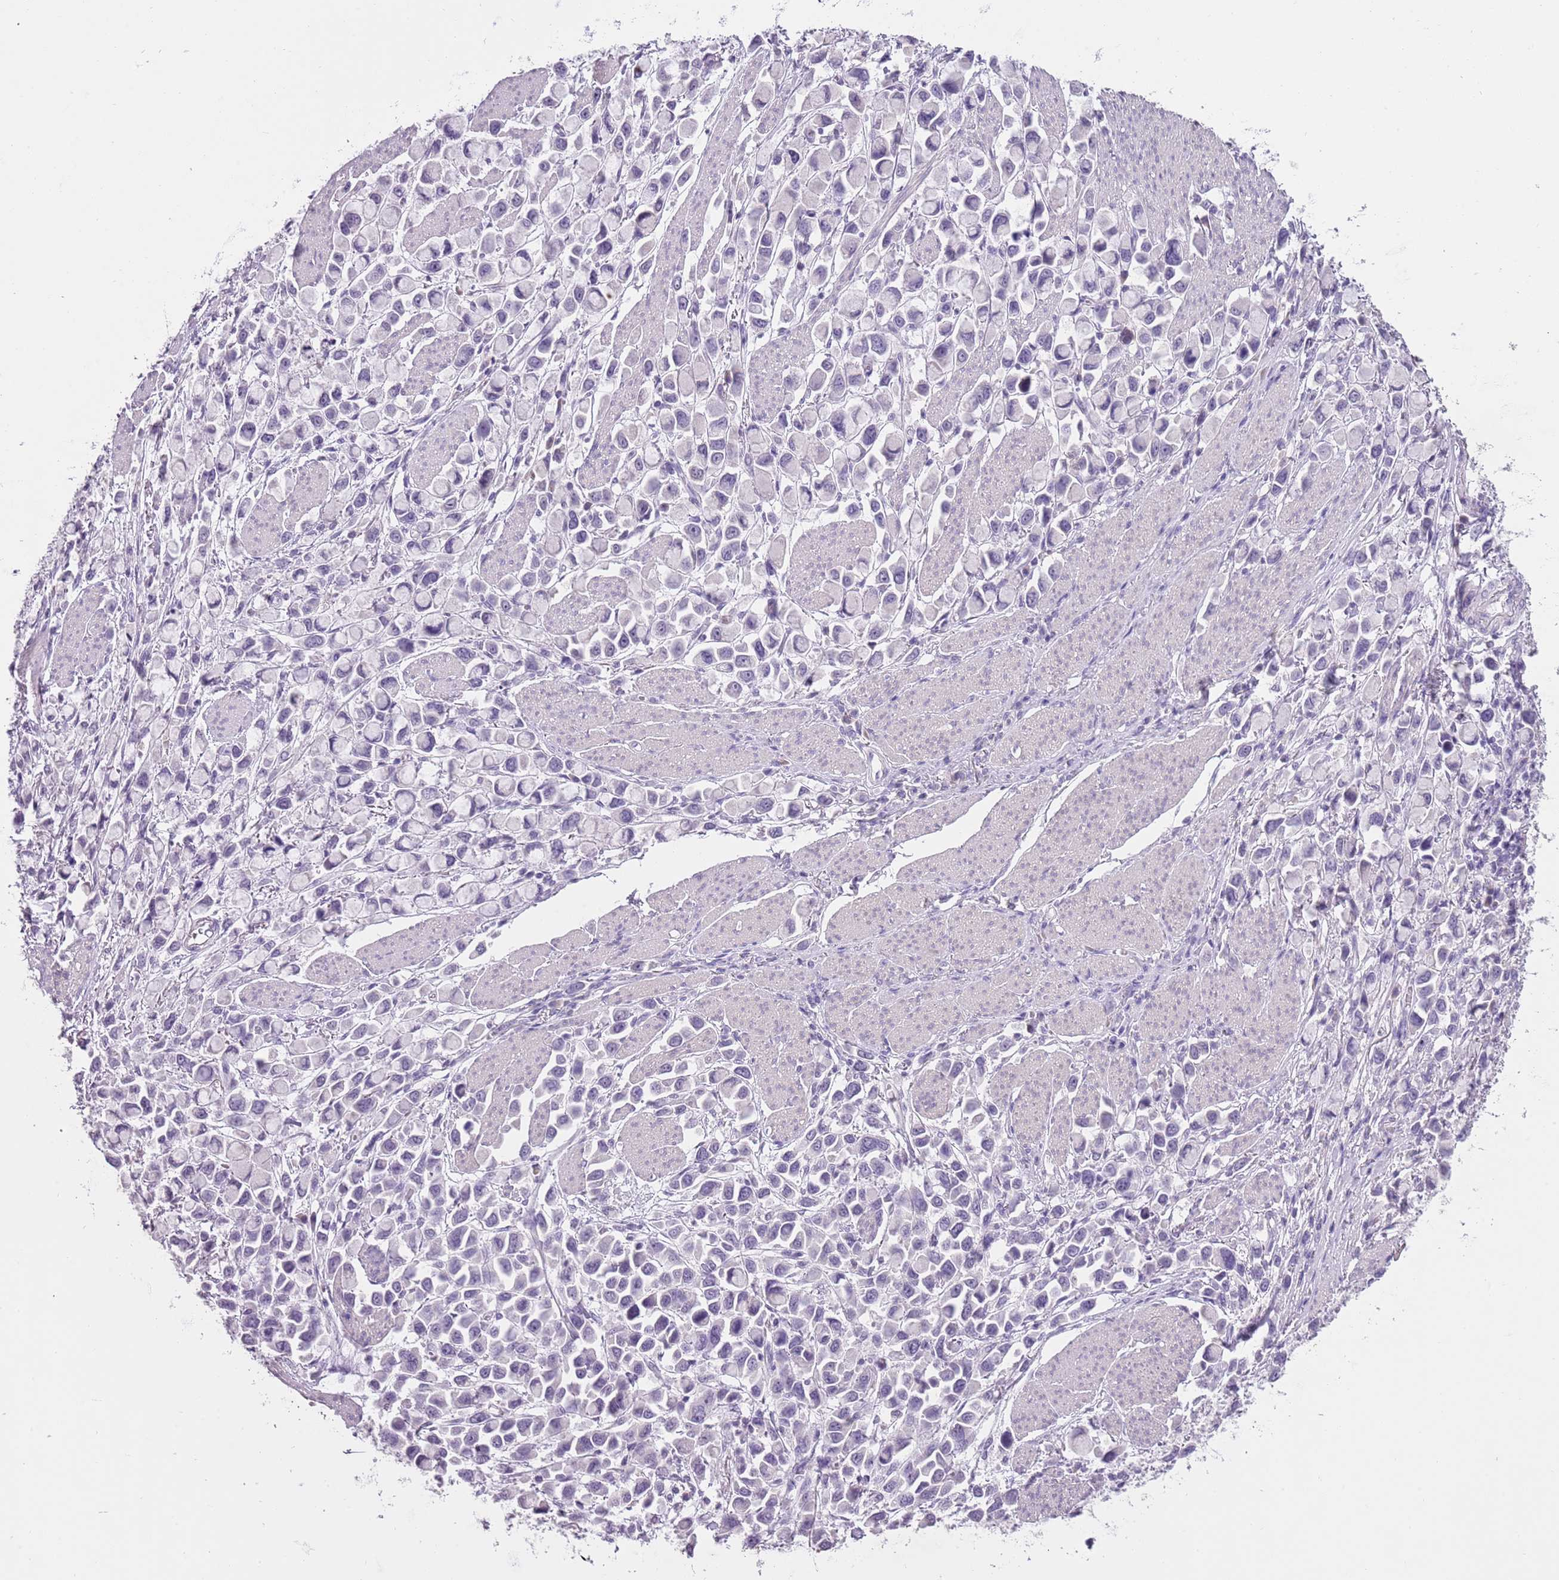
{"staining": {"intensity": "negative", "quantity": "none", "location": "none"}, "tissue": "stomach cancer", "cell_type": "Tumor cells", "image_type": "cancer", "snomed": [{"axis": "morphology", "description": "Adenocarcinoma, NOS"}, {"axis": "topography", "description": "Stomach"}], "caption": "There is no significant expression in tumor cells of stomach cancer.", "gene": "SLC35E3", "patient": {"sex": "female", "age": 81}}